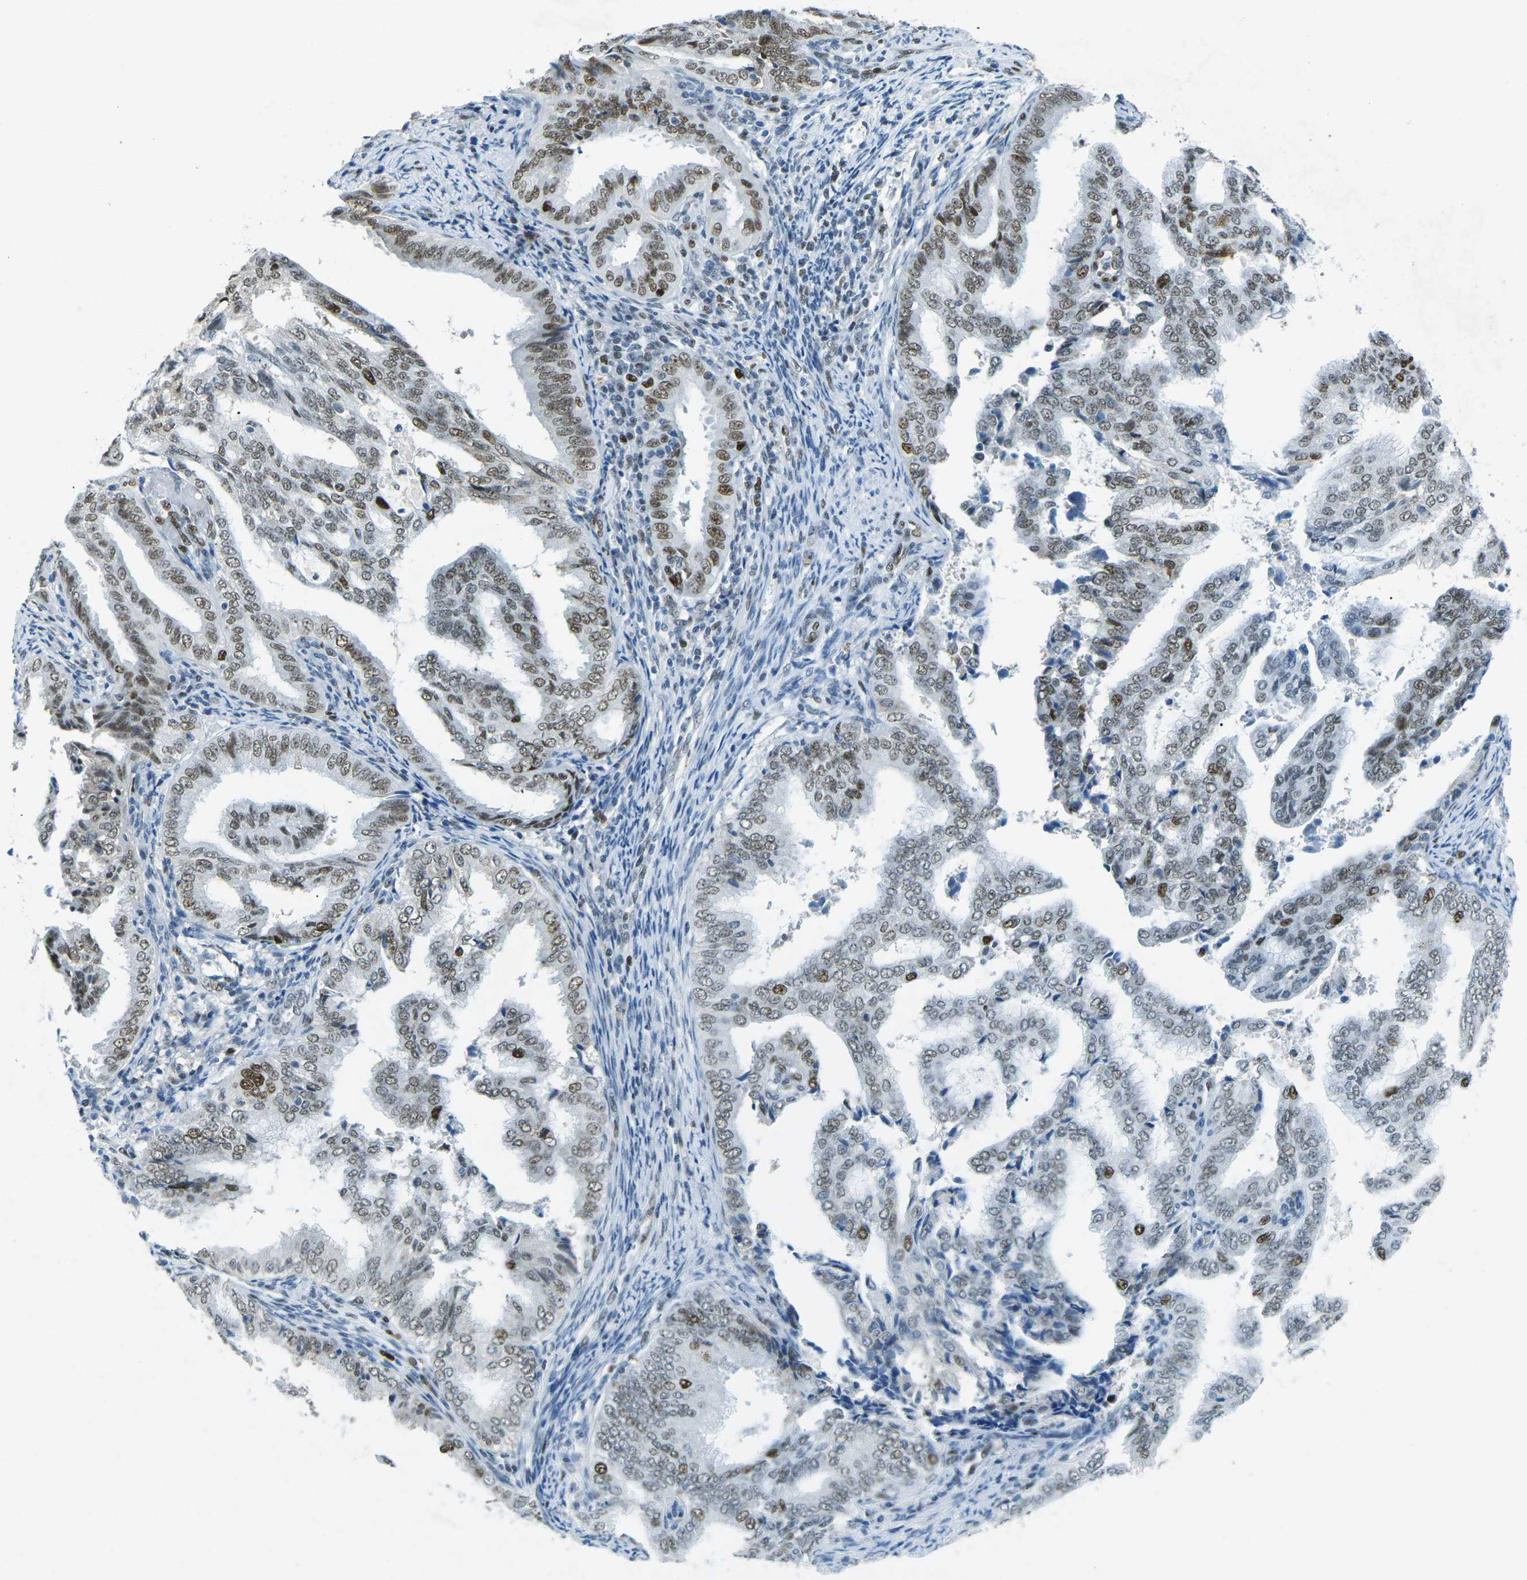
{"staining": {"intensity": "moderate", "quantity": ">75%", "location": "nuclear"}, "tissue": "endometrial cancer", "cell_type": "Tumor cells", "image_type": "cancer", "snomed": [{"axis": "morphology", "description": "Adenocarcinoma, NOS"}, {"axis": "topography", "description": "Endometrium"}], "caption": "Protein expression analysis of human adenocarcinoma (endometrial) reveals moderate nuclear staining in about >75% of tumor cells.", "gene": "RB1", "patient": {"sex": "female", "age": 58}}